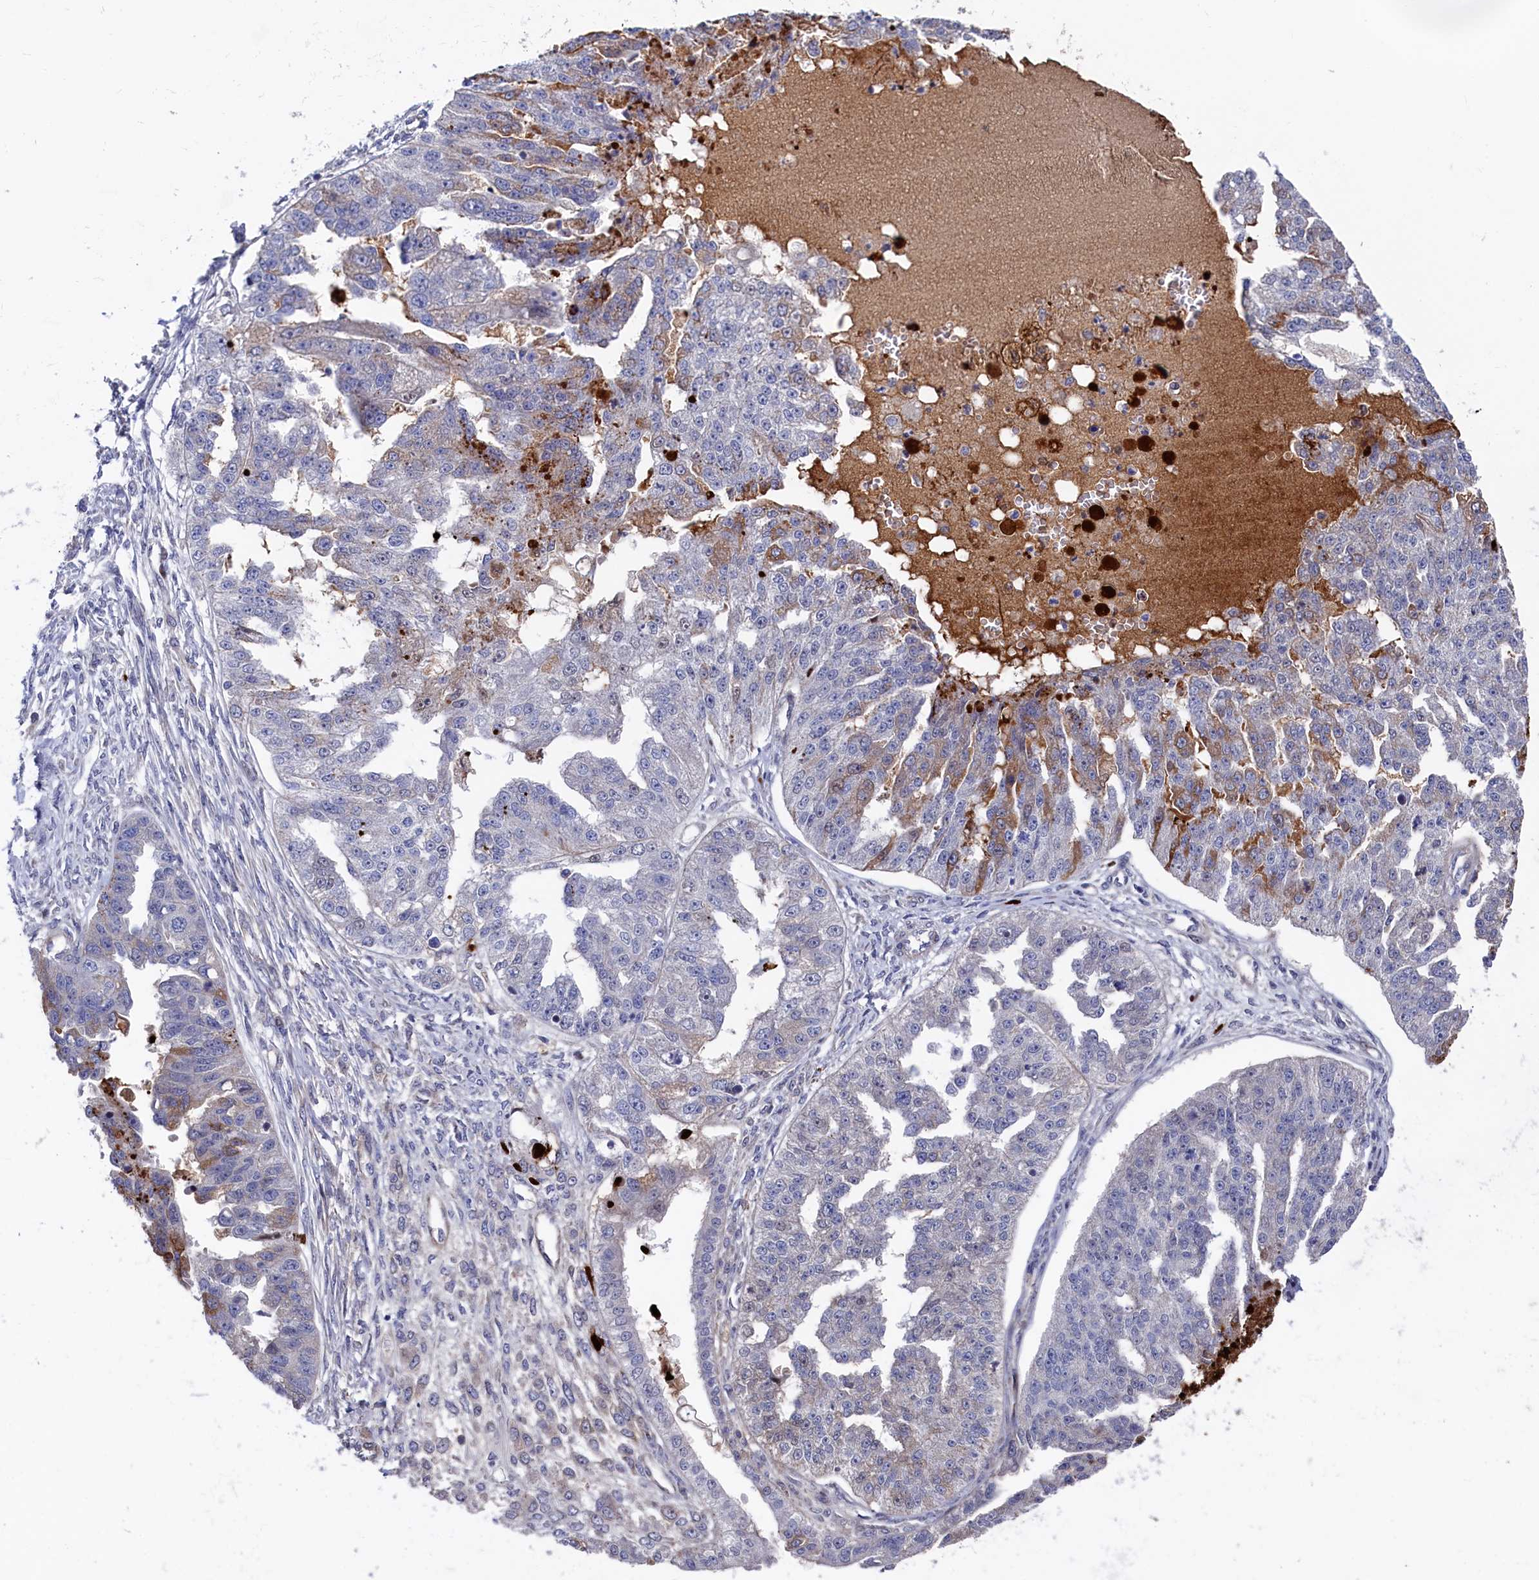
{"staining": {"intensity": "weak", "quantity": "<25%", "location": "cytoplasmic/membranous"}, "tissue": "ovarian cancer", "cell_type": "Tumor cells", "image_type": "cancer", "snomed": [{"axis": "morphology", "description": "Cystadenocarcinoma, serous, NOS"}, {"axis": "topography", "description": "Ovary"}], "caption": "Ovarian cancer (serous cystadenocarcinoma) was stained to show a protein in brown. There is no significant expression in tumor cells.", "gene": "ZNF891", "patient": {"sex": "female", "age": 58}}